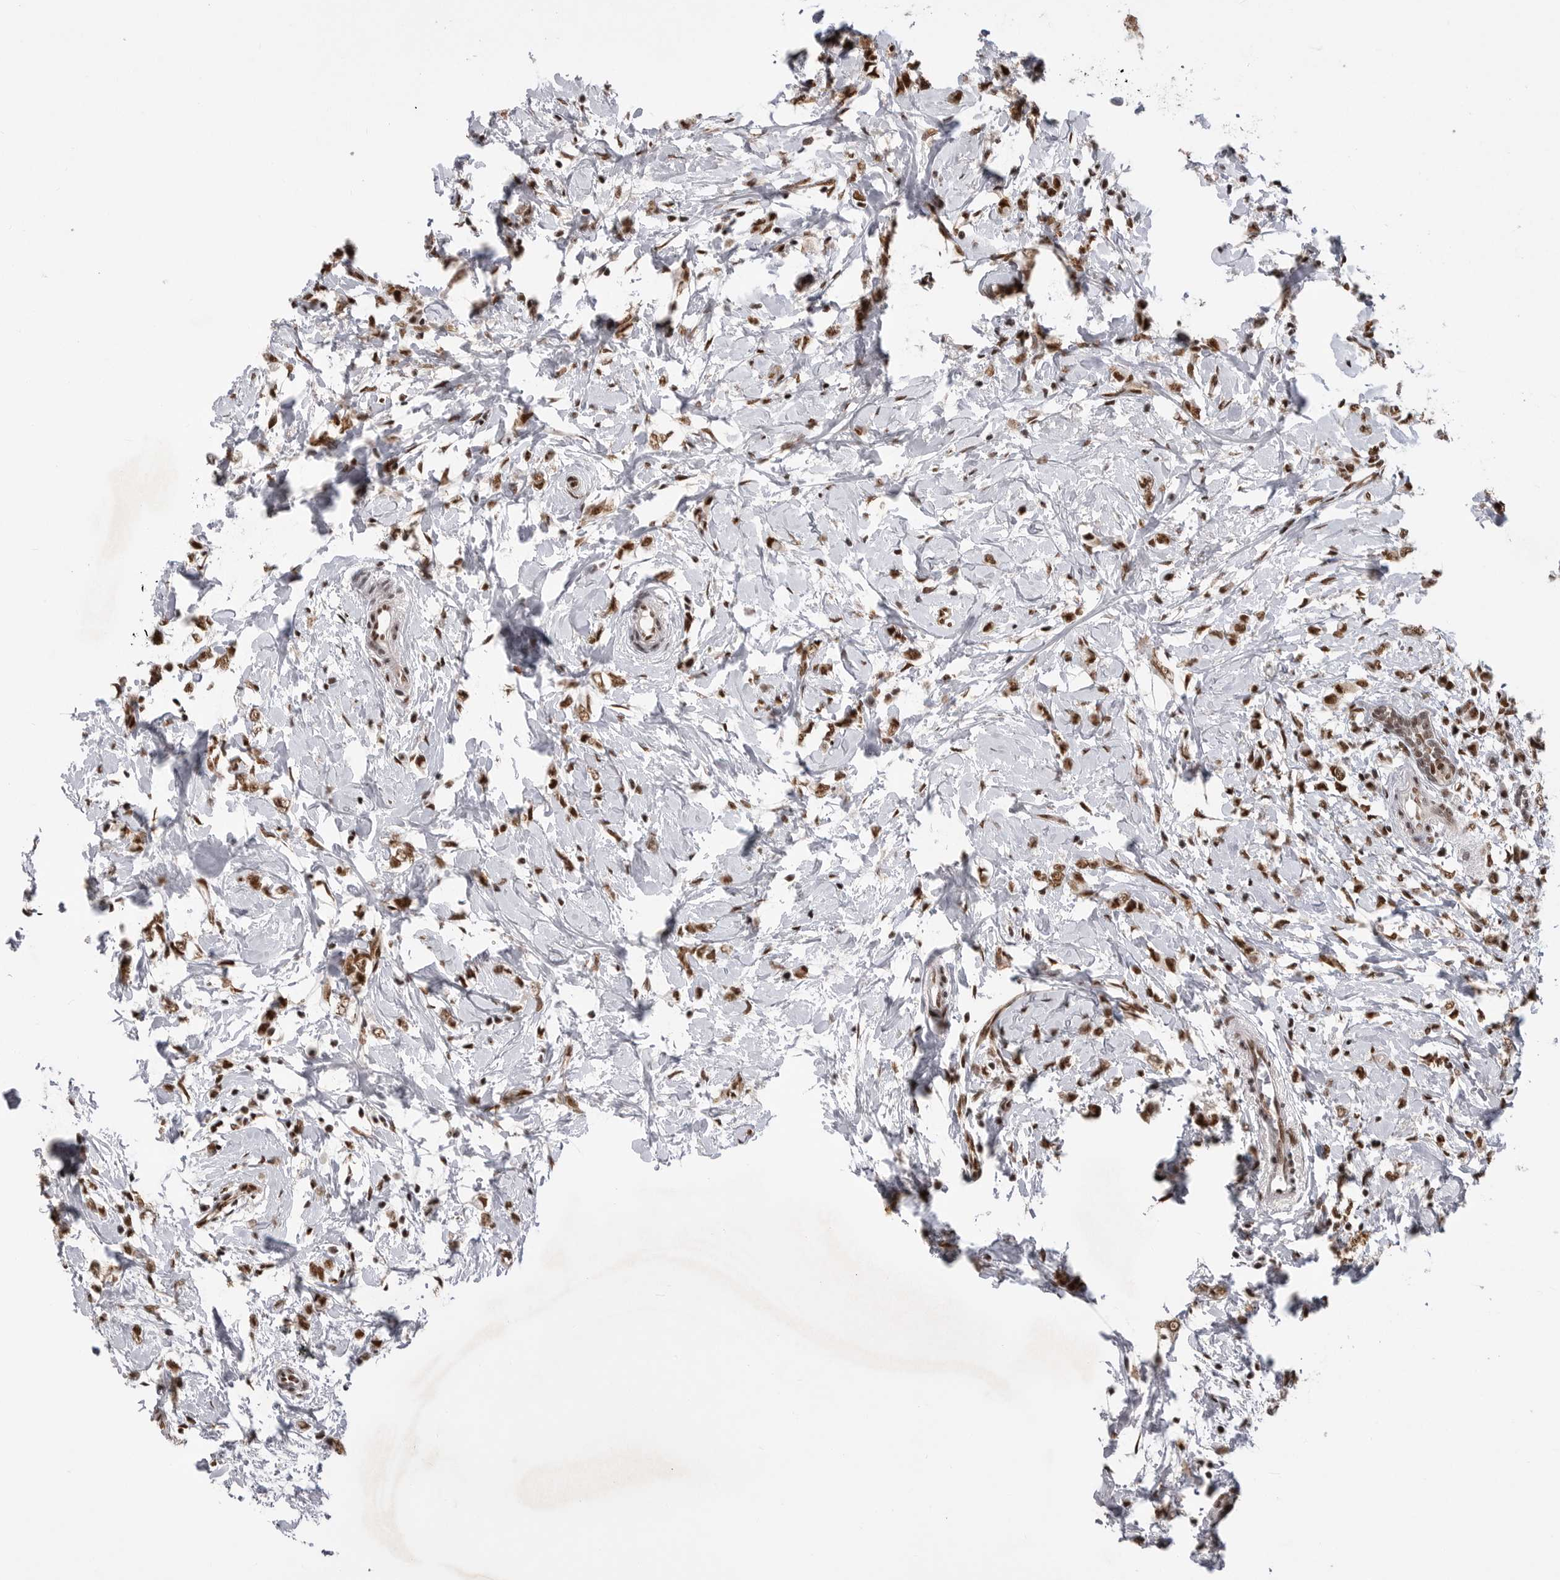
{"staining": {"intensity": "moderate", "quantity": ">75%", "location": "nuclear"}, "tissue": "breast cancer", "cell_type": "Tumor cells", "image_type": "cancer", "snomed": [{"axis": "morphology", "description": "Normal tissue, NOS"}, {"axis": "morphology", "description": "Lobular carcinoma"}, {"axis": "topography", "description": "Breast"}], "caption": "Immunohistochemistry (IHC) (DAB (3,3'-diaminobenzidine)) staining of human breast cancer (lobular carcinoma) exhibits moderate nuclear protein positivity in approximately >75% of tumor cells. (brown staining indicates protein expression, while blue staining denotes nuclei).", "gene": "PPP1R8", "patient": {"sex": "female", "age": 47}}